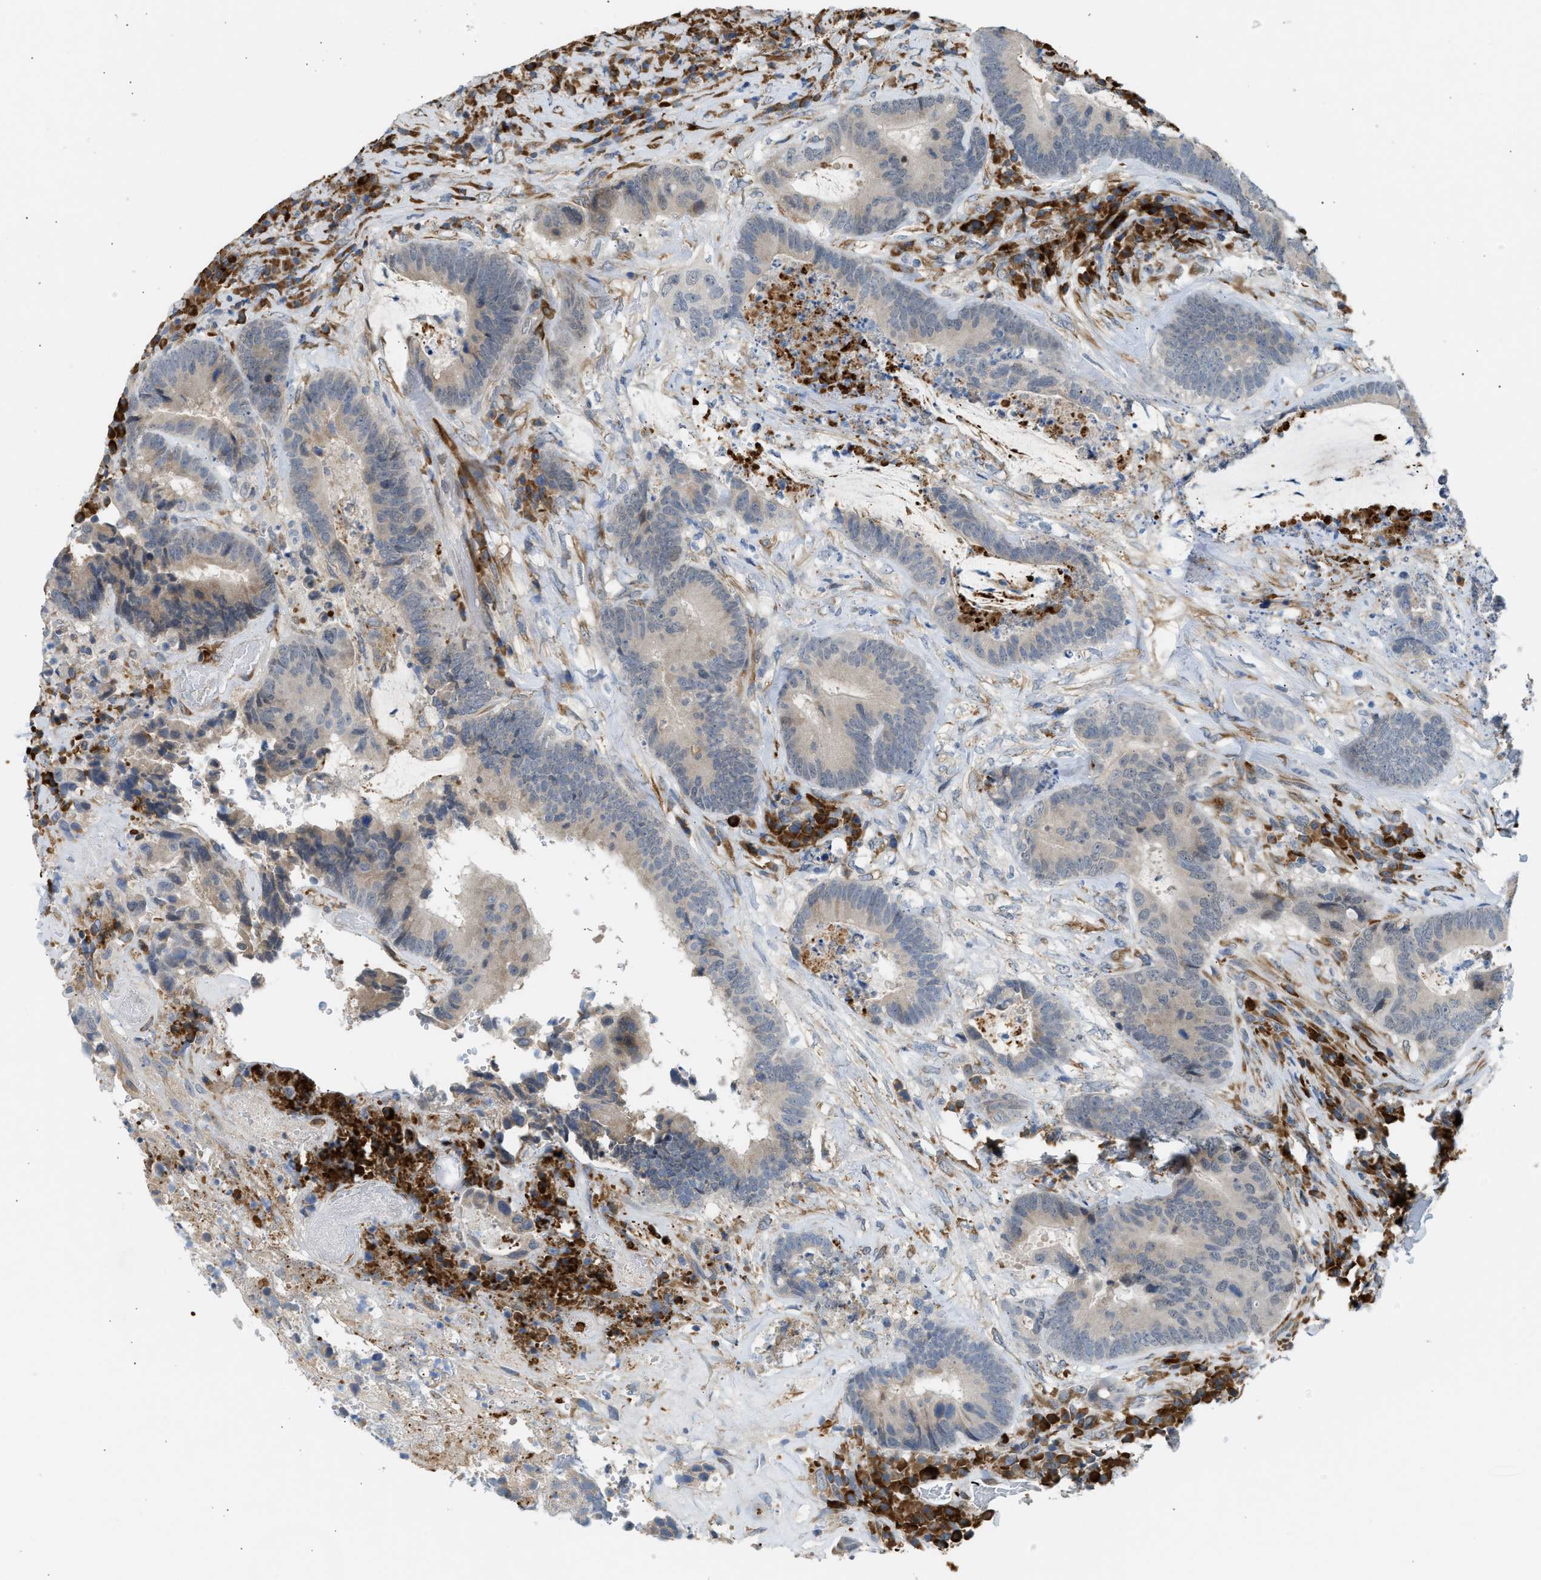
{"staining": {"intensity": "weak", "quantity": "<25%", "location": "cytoplasmic/membranous"}, "tissue": "colorectal cancer", "cell_type": "Tumor cells", "image_type": "cancer", "snomed": [{"axis": "morphology", "description": "Adenocarcinoma, NOS"}, {"axis": "topography", "description": "Rectum"}], "caption": "DAB (3,3'-diaminobenzidine) immunohistochemical staining of human adenocarcinoma (colorectal) shows no significant positivity in tumor cells. The staining is performed using DAB brown chromogen with nuclei counter-stained in using hematoxylin.", "gene": "KCNC2", "patient": {"sex": "female", "age": 89}}